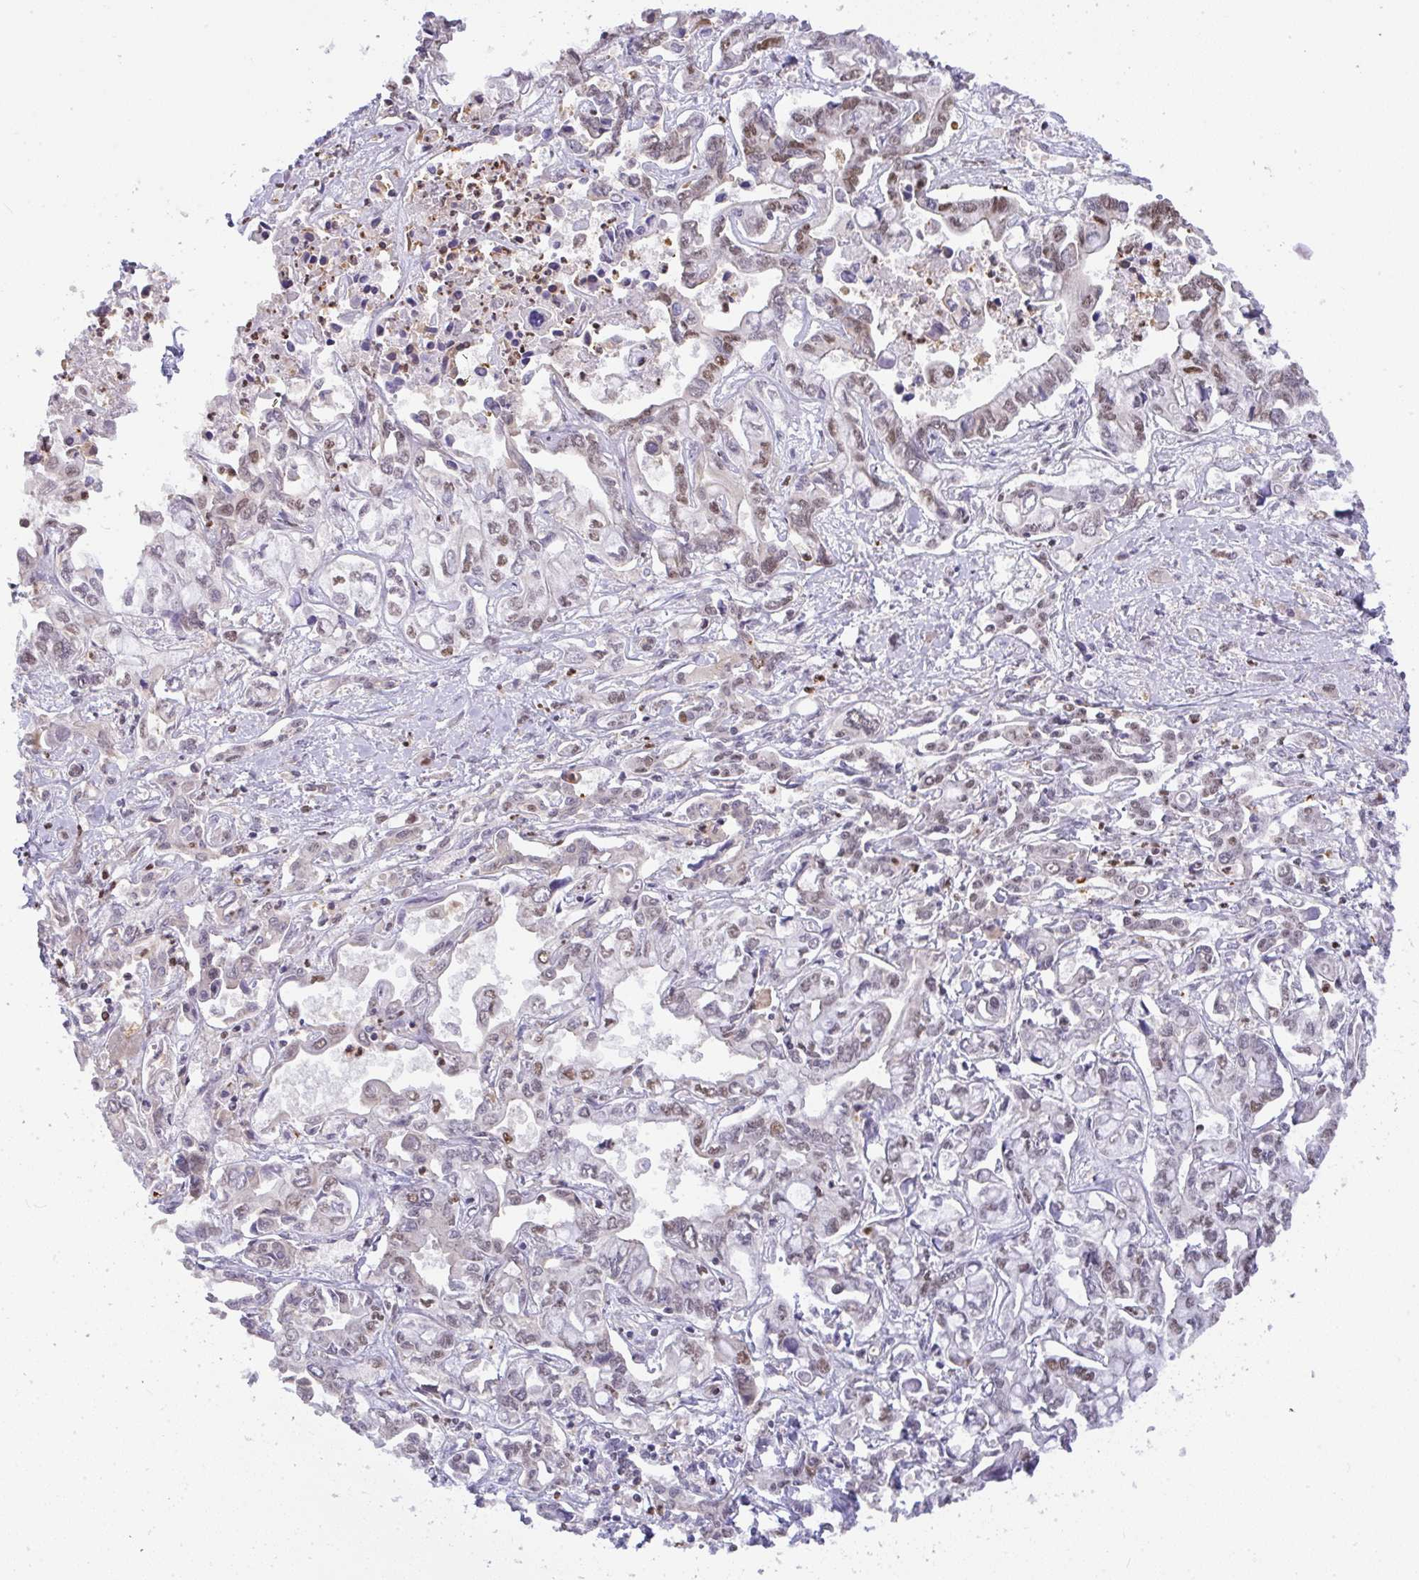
{"staining": {"intensity": "weak", "quantity": "<25%", "location": "nuclear"}, "tissue": "liver cancer", "cell_type": "Tumor cells", "image_type": "cancer", "snomed": [{"axis": "morphology", "description": "Cholangiocarcinoma"}, {"axis": "topography", "description": "Liver"}], "caption": "Immunohistochemistry photomicrograph of neoplastic tissue: liver cholangiocarcinoma stained with DAB (3,3'-diaminobenzidine) reveals no significant protein positivity in tumor cells.", "gene": "BBX", "patient": {"sex": "female", "age": 64}}